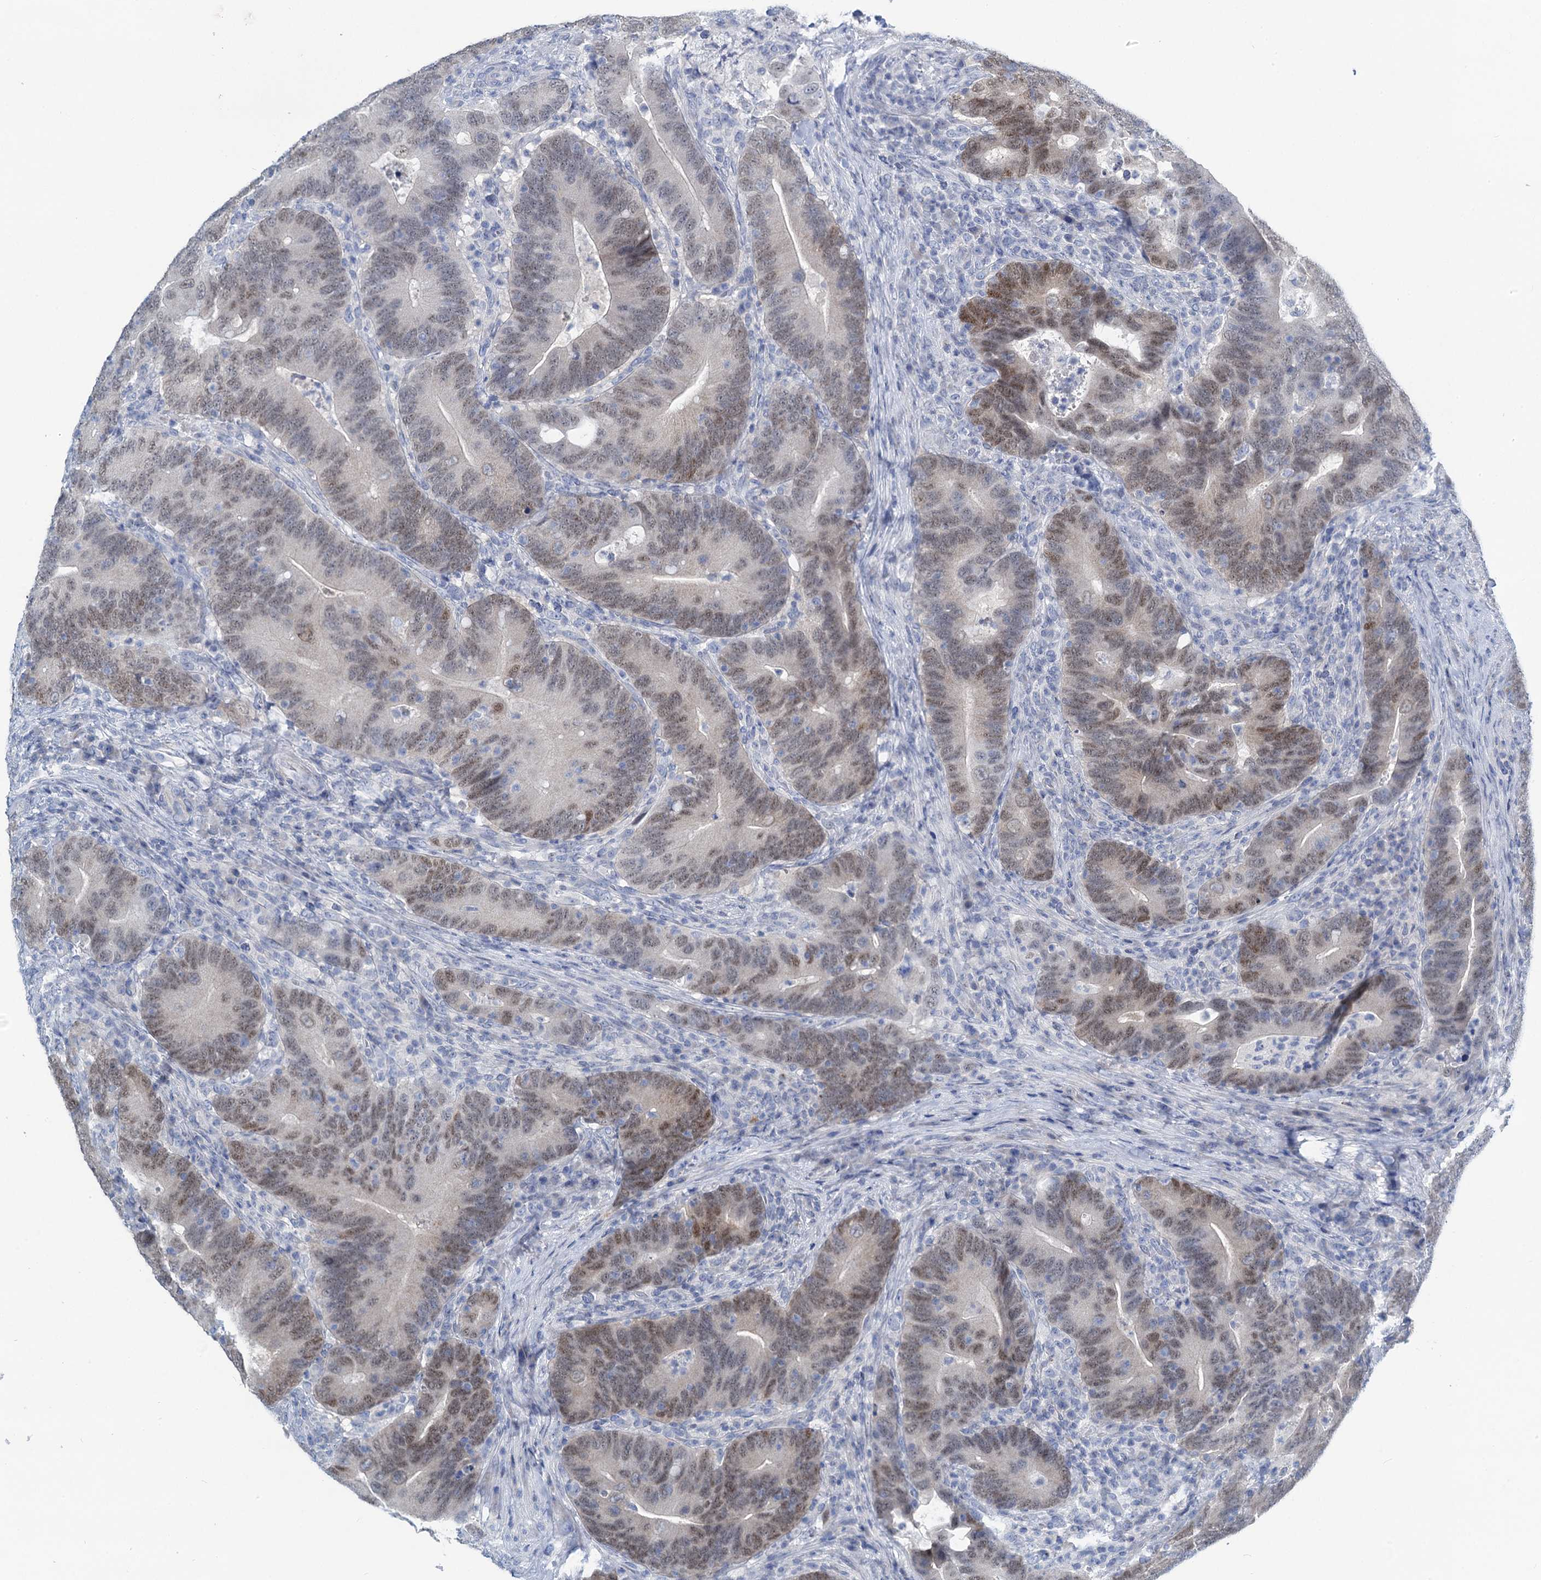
{"staining": {"intensity": "moderate", "quantity": "<25%", "location": "nuclear"}, "tissue": "colorectal cancer", "cell_type": "Tumor cells", "image_type": "cancer", "snomed": [{"axis": "morphology", "description": "Adenocarcinoma, NOS"}, {"axis": "topography", "description": "Colon"}], "caption": "Immunohistochemistry (IHC) histopathology image of colorectal cancer stained for a protein (brown), which reveals low levels of moderate nuclear expression in approximately <25% of tumor cells.", "gene": "TOX3", "patient": {"sex": "female", "age": 66}}